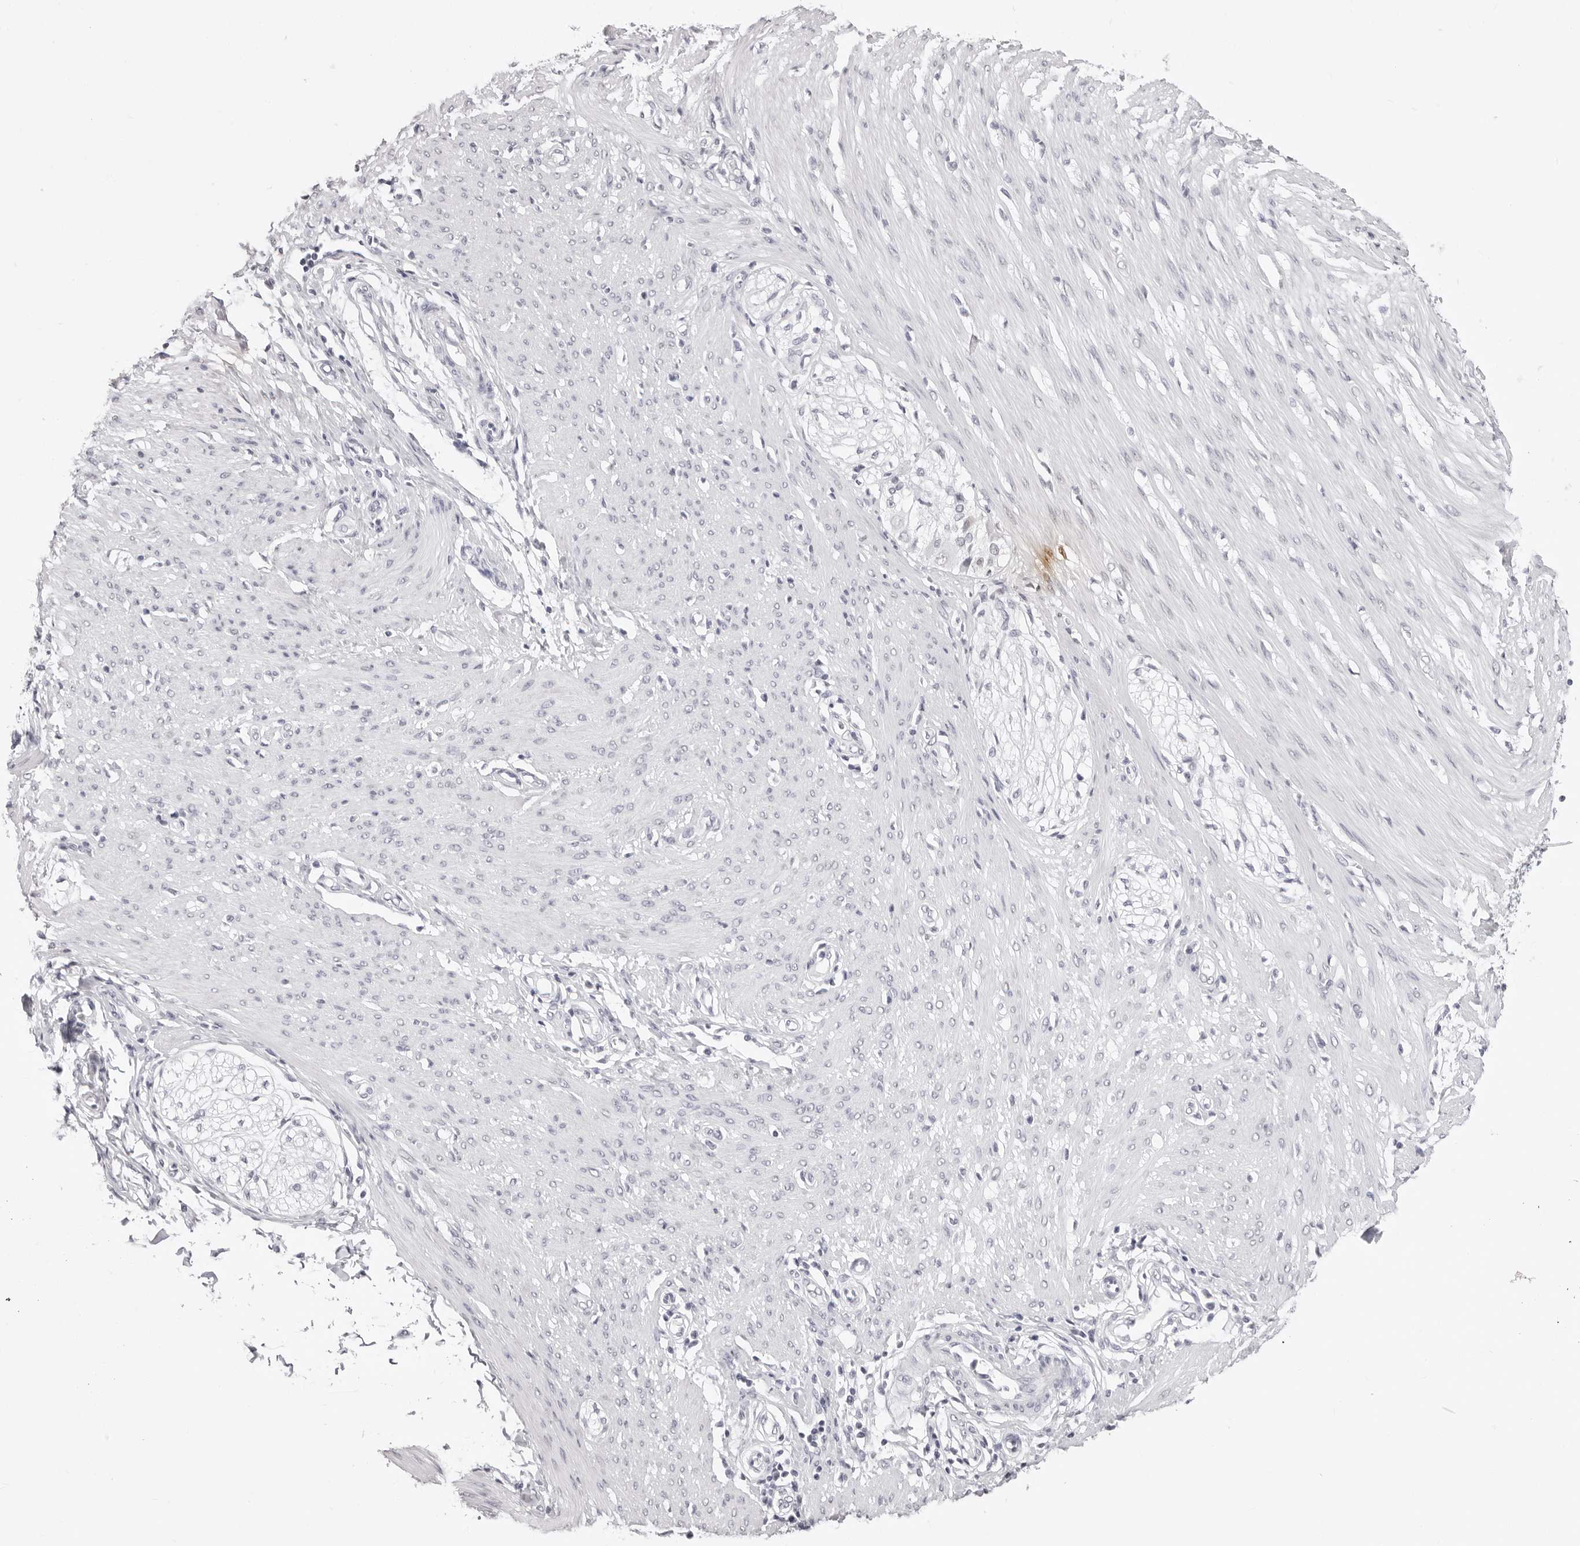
{"staining": {"intensity": "negative", "quantity": "none", "location": "none"}, "tissue": "smooth muscle", "cell_type": "Smooth muscle cells", "image_type": "normal", "snomed": [{"axis": "morphology", "description": "Normal tissue, NOS"}, {"axis": "morphology", "description": "Adenocarcinoma, NOS"}, {"axis": "topography", "description": "Colon"}, {"axis": "topography", "description": "Peripheral nerve tissue"}], "caption": "A histopathology image of smooth muscle stained for a protein demonstrates no brown staining in smooth muscle cells. The staining was performed using DAB (3,3'-diaminobenzidine) to visualize the protein expression in brown, while the nuclei were stained in blue with hematoxylin (Magnification: 20x).", "gene": "CST5", "patient": {"sex": "male", "age": 14}}